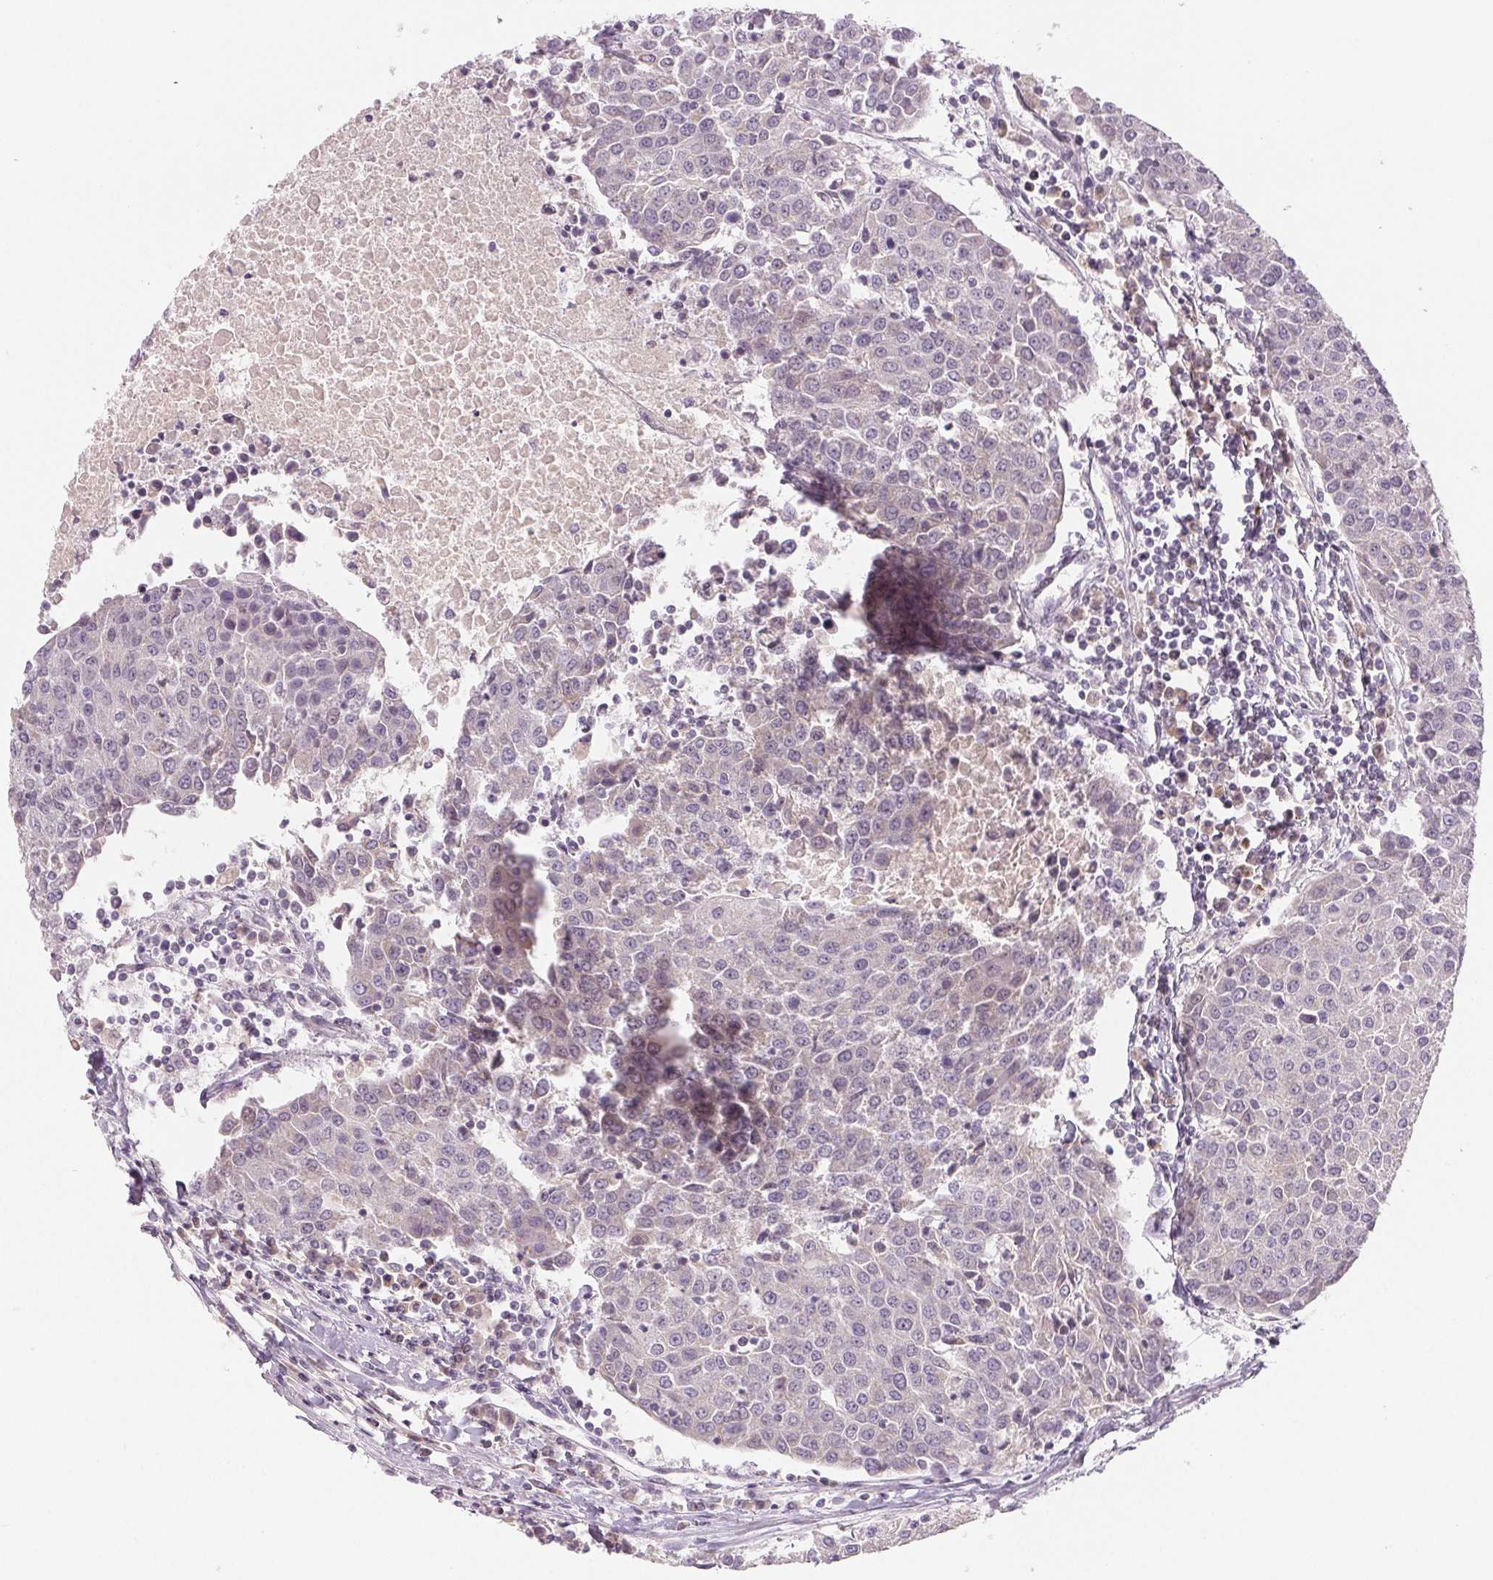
{"staining": {"intensity": "negative", "quantity": "none", "location": "none"}, "tissue": "urothelial cancer", "cell_type": "Tumor cells", "image_type": "cancer", "snomed": [{"axis": "morphology", "description": "Urothelial carcinoma, High grade"}, {"axis": "topography", "description": "Urinary bladder"}], "caption": "This is a micrograph of immunohistochemistry (IHC) staining of urothelial cancer, which shows no staining in tumor cells.", "gene": "HINT2", "patient": {"sex": "female", "age": 85}}